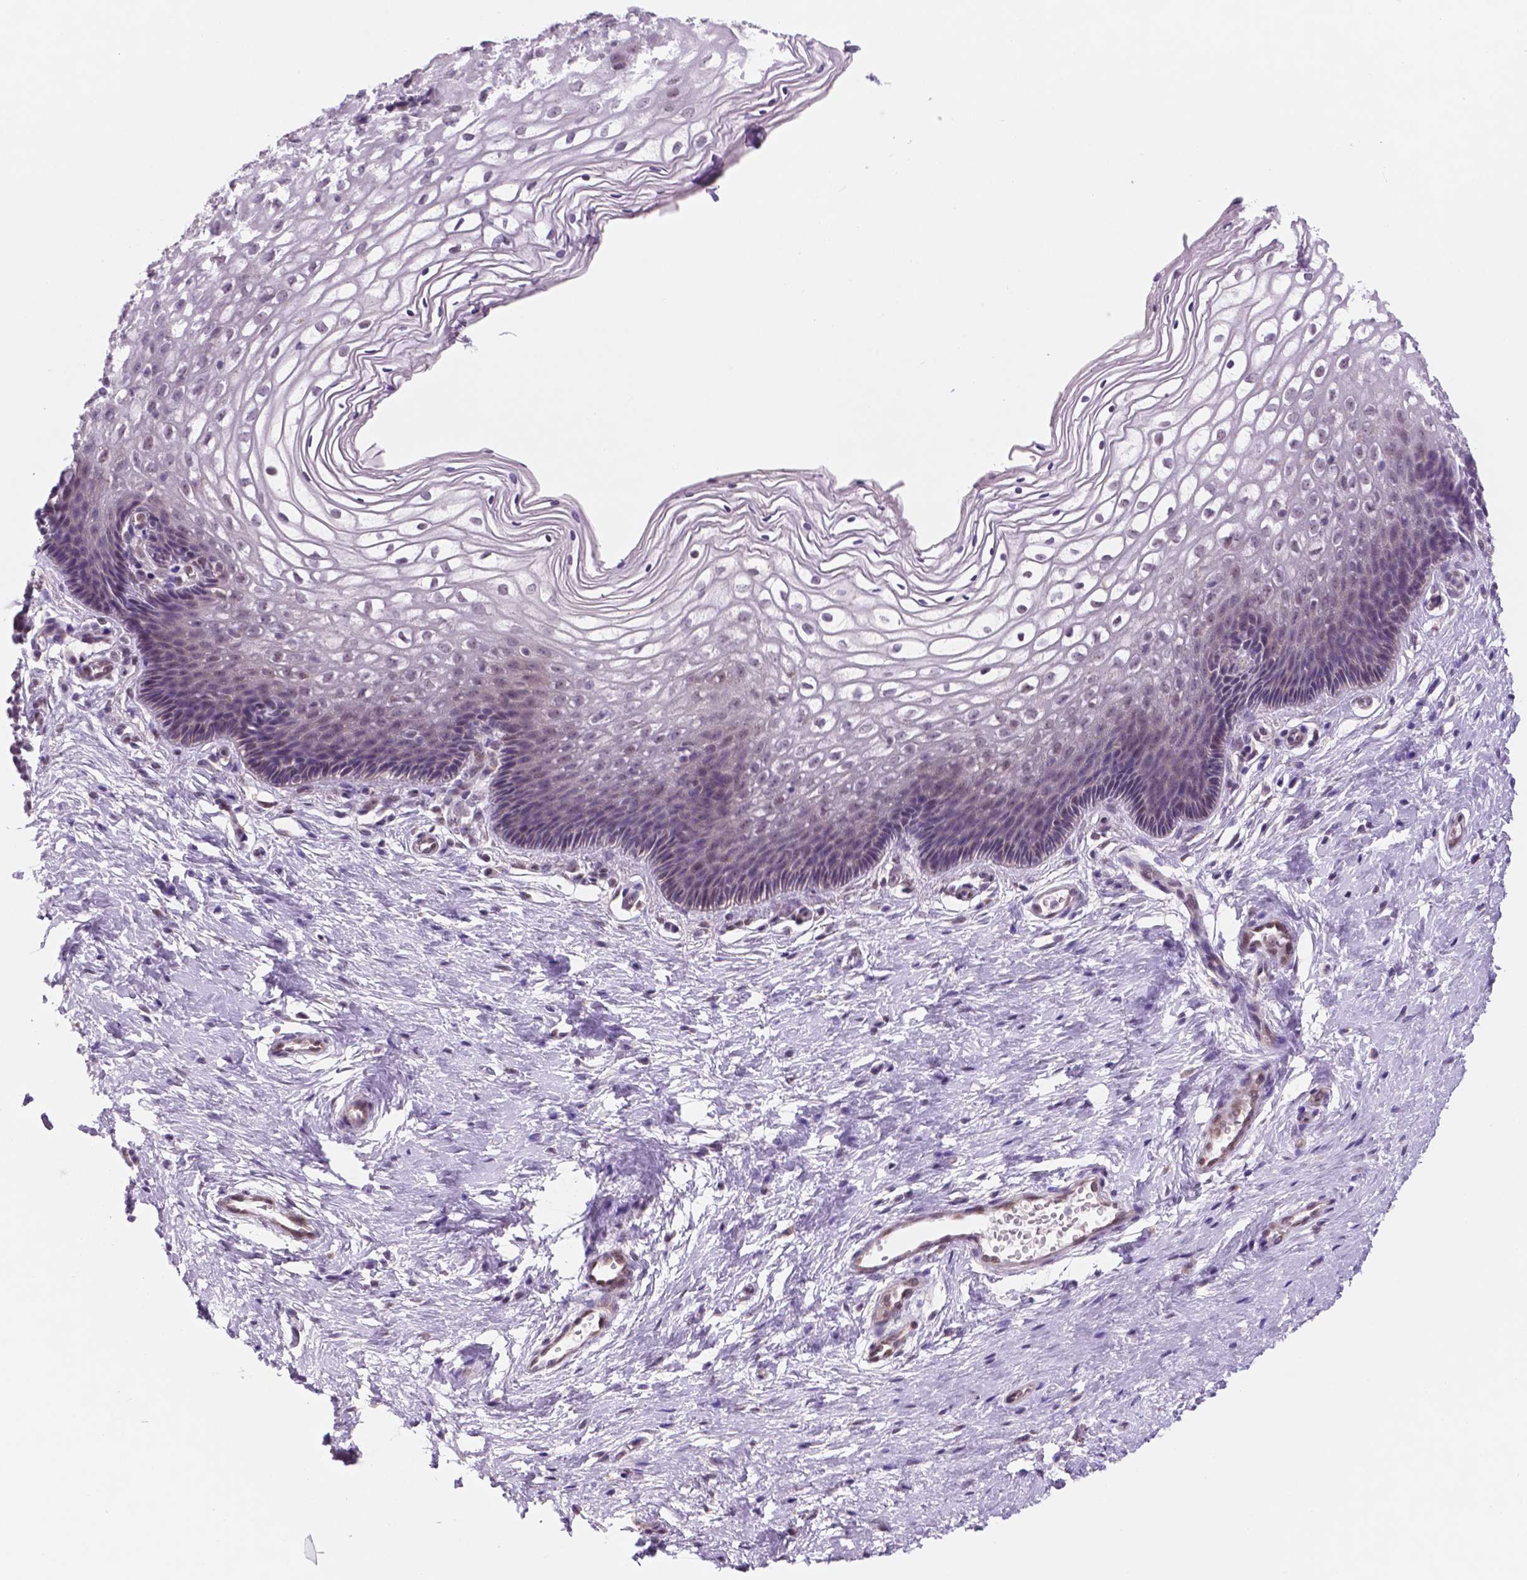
{"staining": {"intensity": "moderate", "quantity": "25%-75%", "location": "nuclear"}, "tissue": "cervix", "cell_type": "Glandular cells", "image_type": "normal", "snomed": [{"axis": "morphology", "description": "Normal tissue, NOS"}, {"axis": "topography", "description": "Cervix"}], "caption": "Cervix stained with immunohistochemistry exhibits moderate nuclear staining in approximately 25%-75% of glandular cells.", "gene": "C18orf21", "patient": {"sex": "female", "age": 34}}